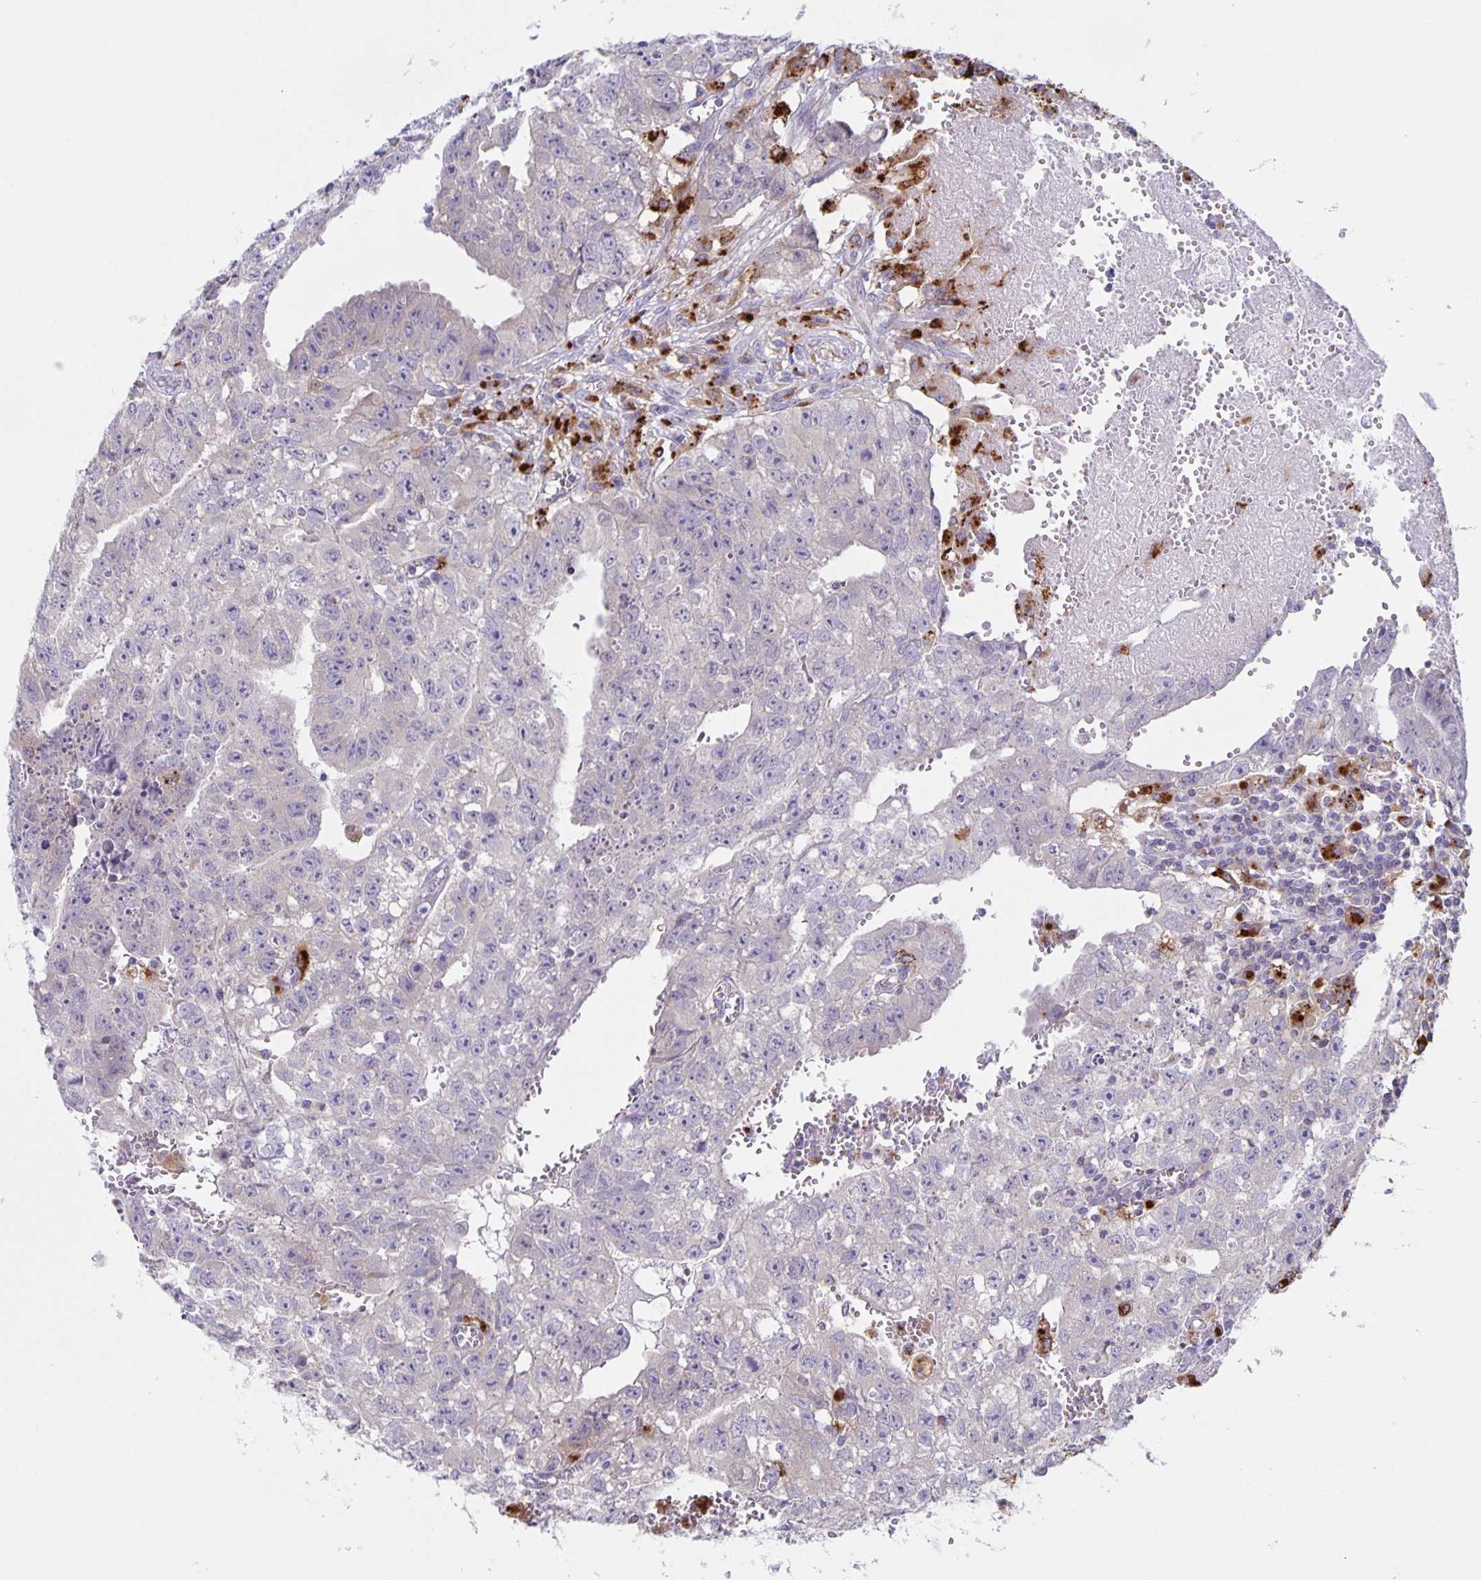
{"staining": {"intensity": "negative", "quantity": "none", "location": "none"}, "tissue": "testis cancer", "cell_type": "Tumor cells", "image_type": "cancer", "snomed": [{"axis": "morphology", "description": "Carcinoma, Embryonal, NOS"}, {"axis": "morphology", "description": "Teratoma, malignant, NOS"}, {"axis": "topography", "description": "Testis"}], "caption": "The immunohistochemistry histopathology image has no significant staining in tumor cells of testis teratoma (malignant) tissue. (DAB IHC, high magnification).", "gene": "LIPA", "patient": {"sex": "male", "age": 24}}